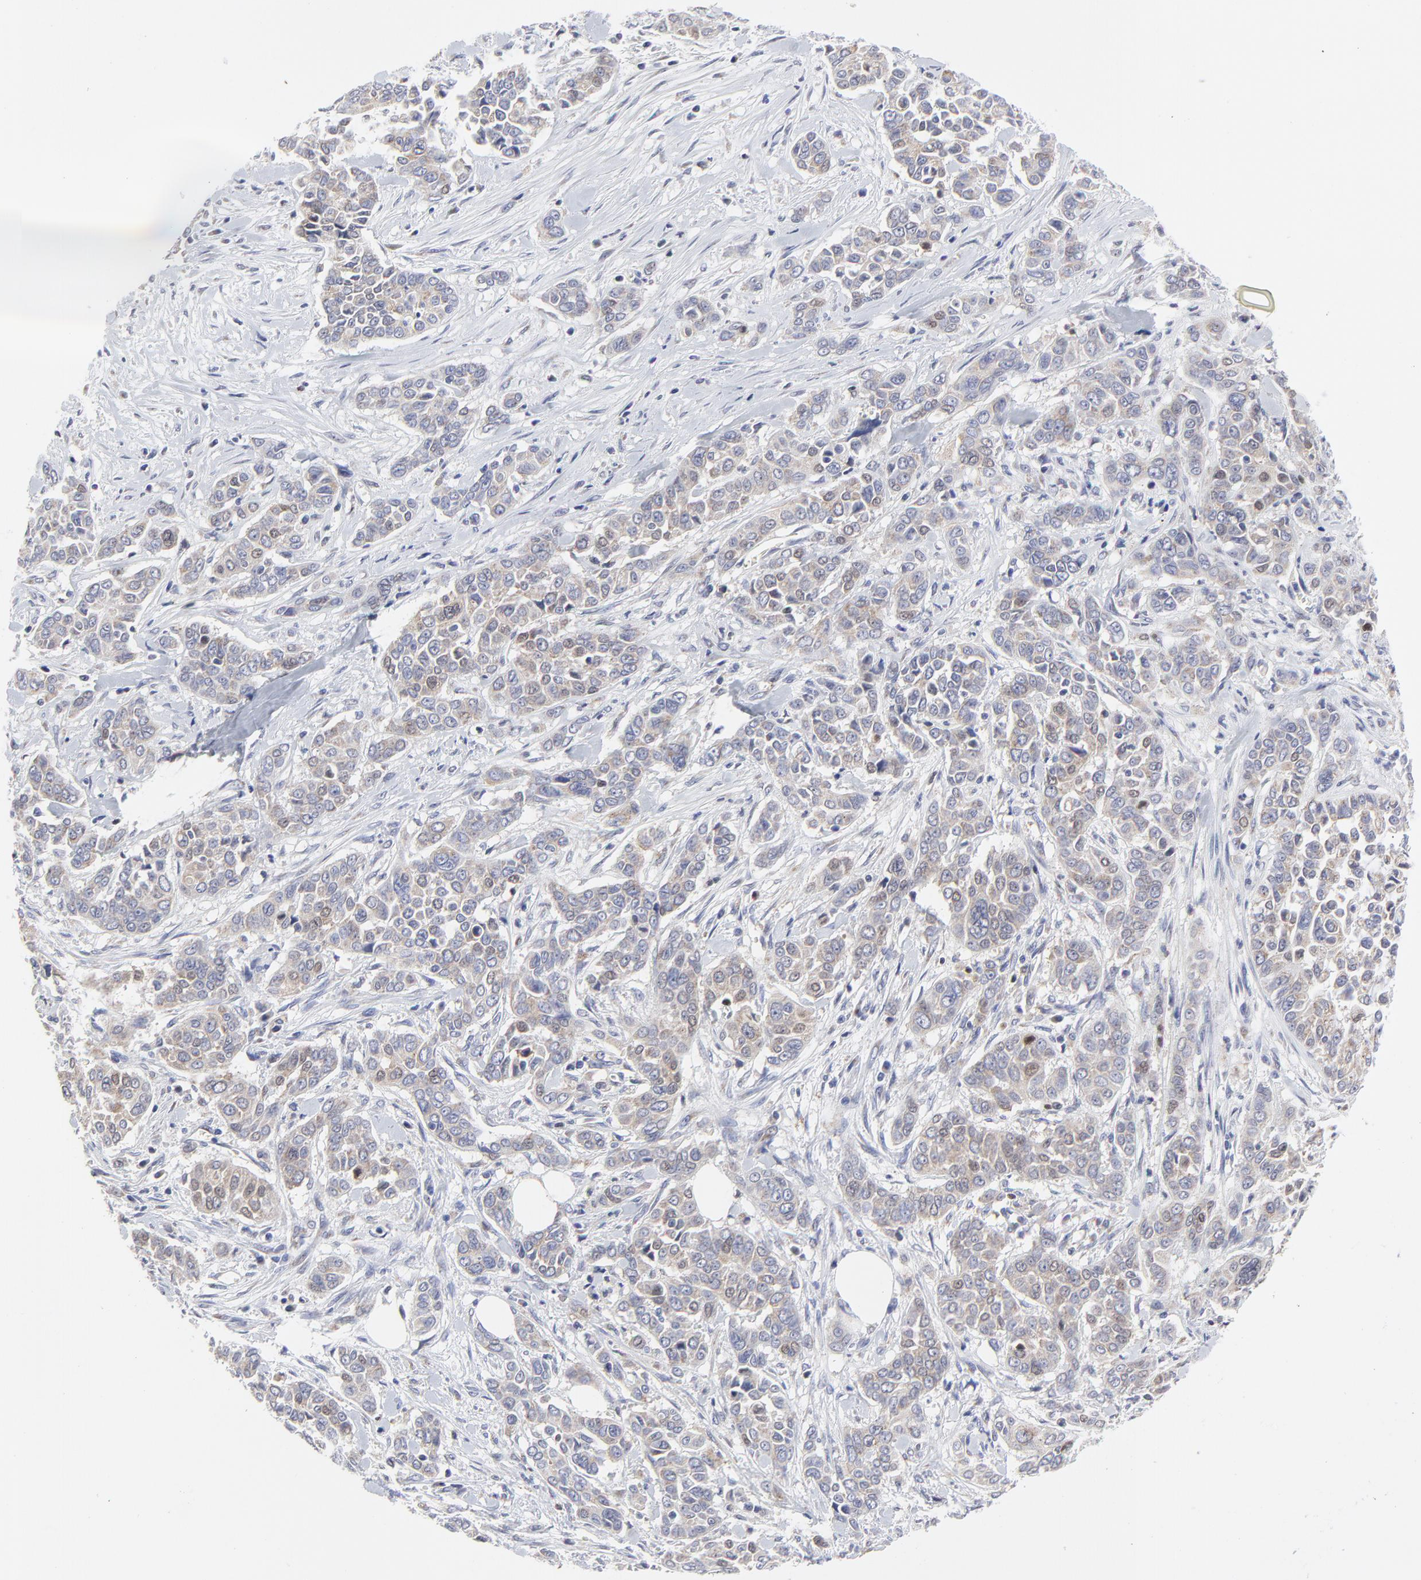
{"staining": {"intensity": "weak", "quantity": "<25%", "location": "cytoplasmic/membranous"}, "tissue": "pancreatic cancer", "cell_type": "Tumor cells", "image_type": "cancer", "snomed": [{"axis": "morphology", "description": "Adenocarcinoma, NOS"}, {"axis": "topography", "description": "Pancreas"}], "caption": "An immunohistochemistry (IHC) micrograph of pancreatic cancer (adenocarcinoma) is shown. There is no staining in tumor cells of pancreatic cancer (adenocarcinoma). (DAB immunohistochemistry visualized using brightfield microscopy, high magnification).", "gene": "NCAPH", "patient": {"sex": "female", "age": 52}}